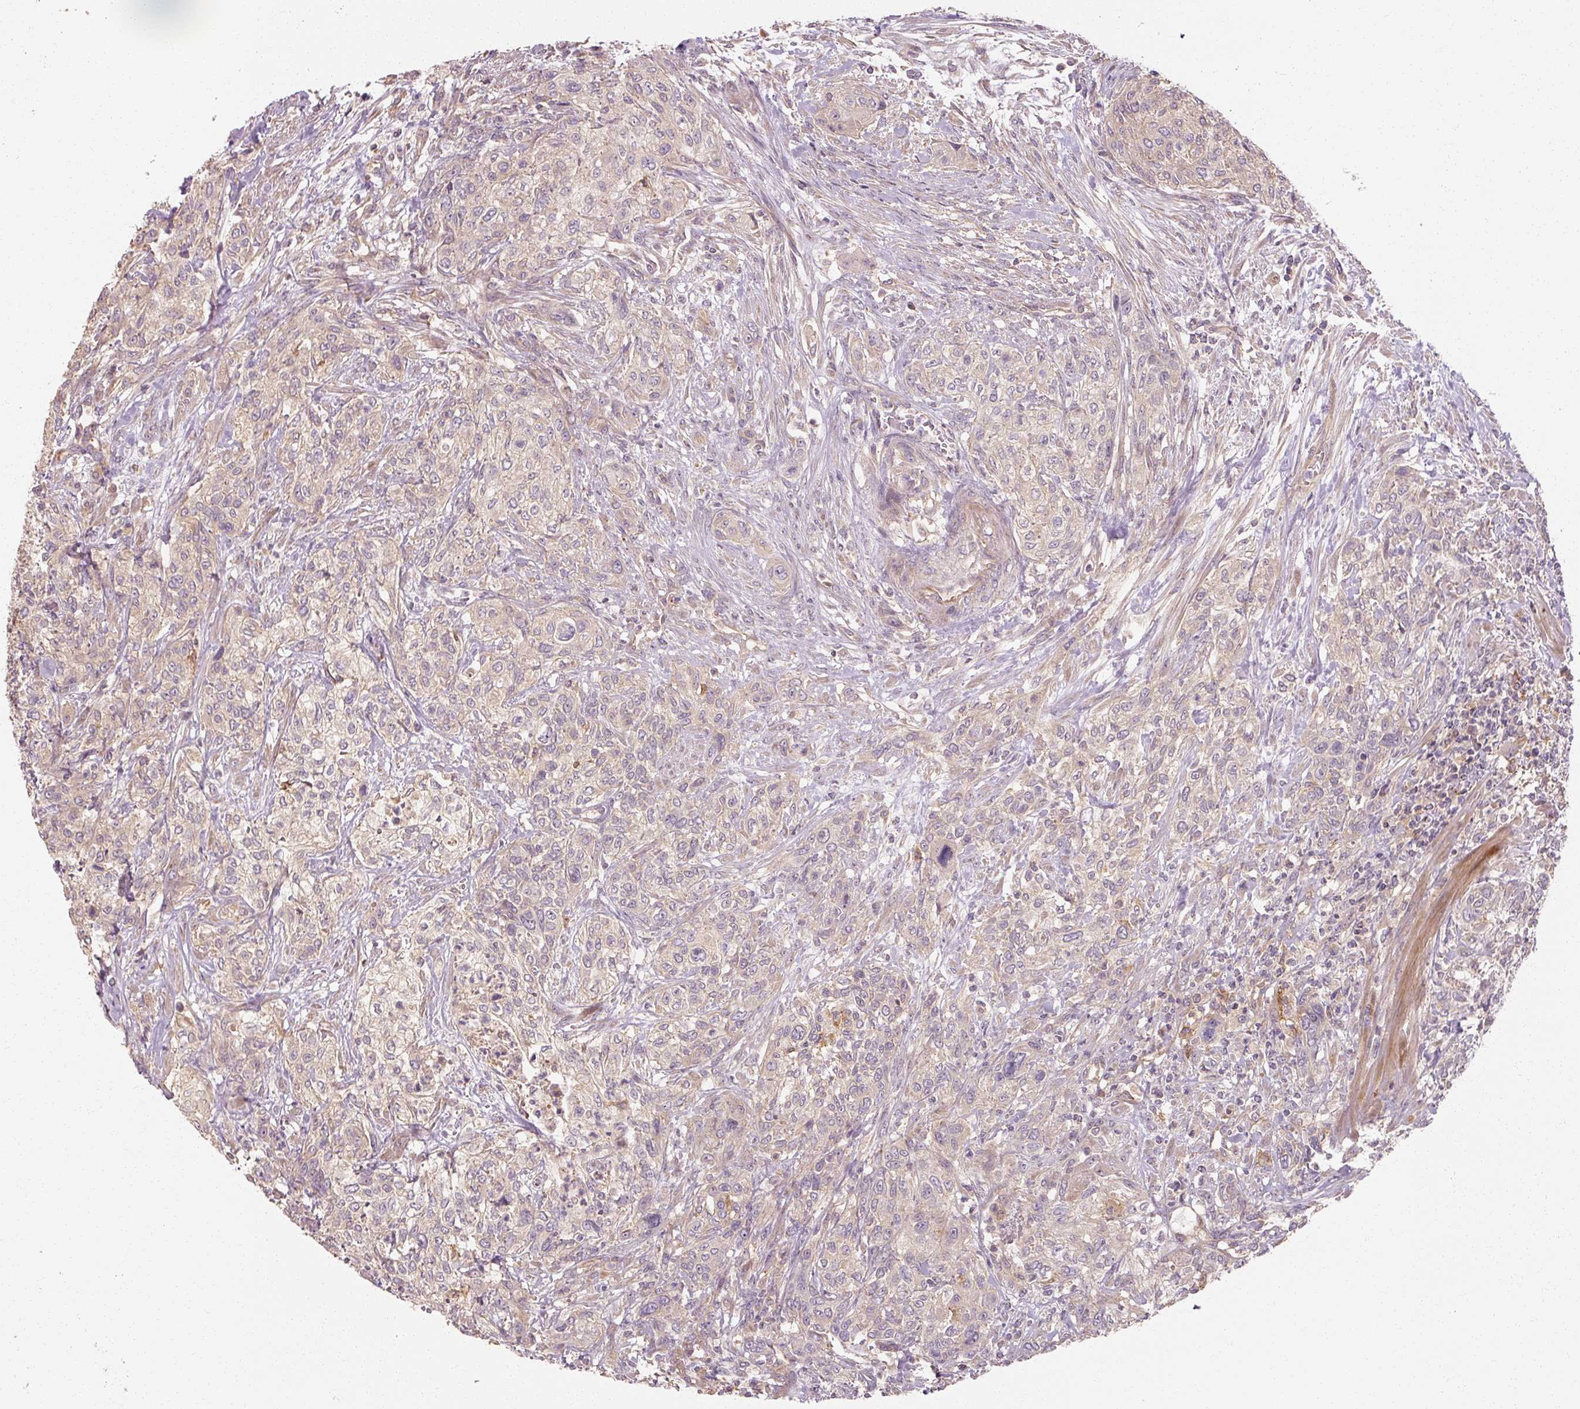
{"staining": {"intensity": "negative", "quantity": "none", "location": "none"}, "tissue": "urothelial cancer", "cell_type": "Tumor cells", "image_type": "cancer", "snomed": [{"axis": "morphology", "description": "Normal tissue, NOS"}, {"axis": "morphology", "description": "Urothelial carcinoma, NOS"}, {"axis": "topography", "description": "Urinary bladder"}, {"axis": "topography", "description": "Peripheral nerve tissue"}], "caption": "An immunohistochemistry photomicrograph of urothelial cancer is shown. There is no staining in tumor cells of urothelial cancer.", "gene": "RB1CC1", "patient": {"sex": "male", "age": 35}}